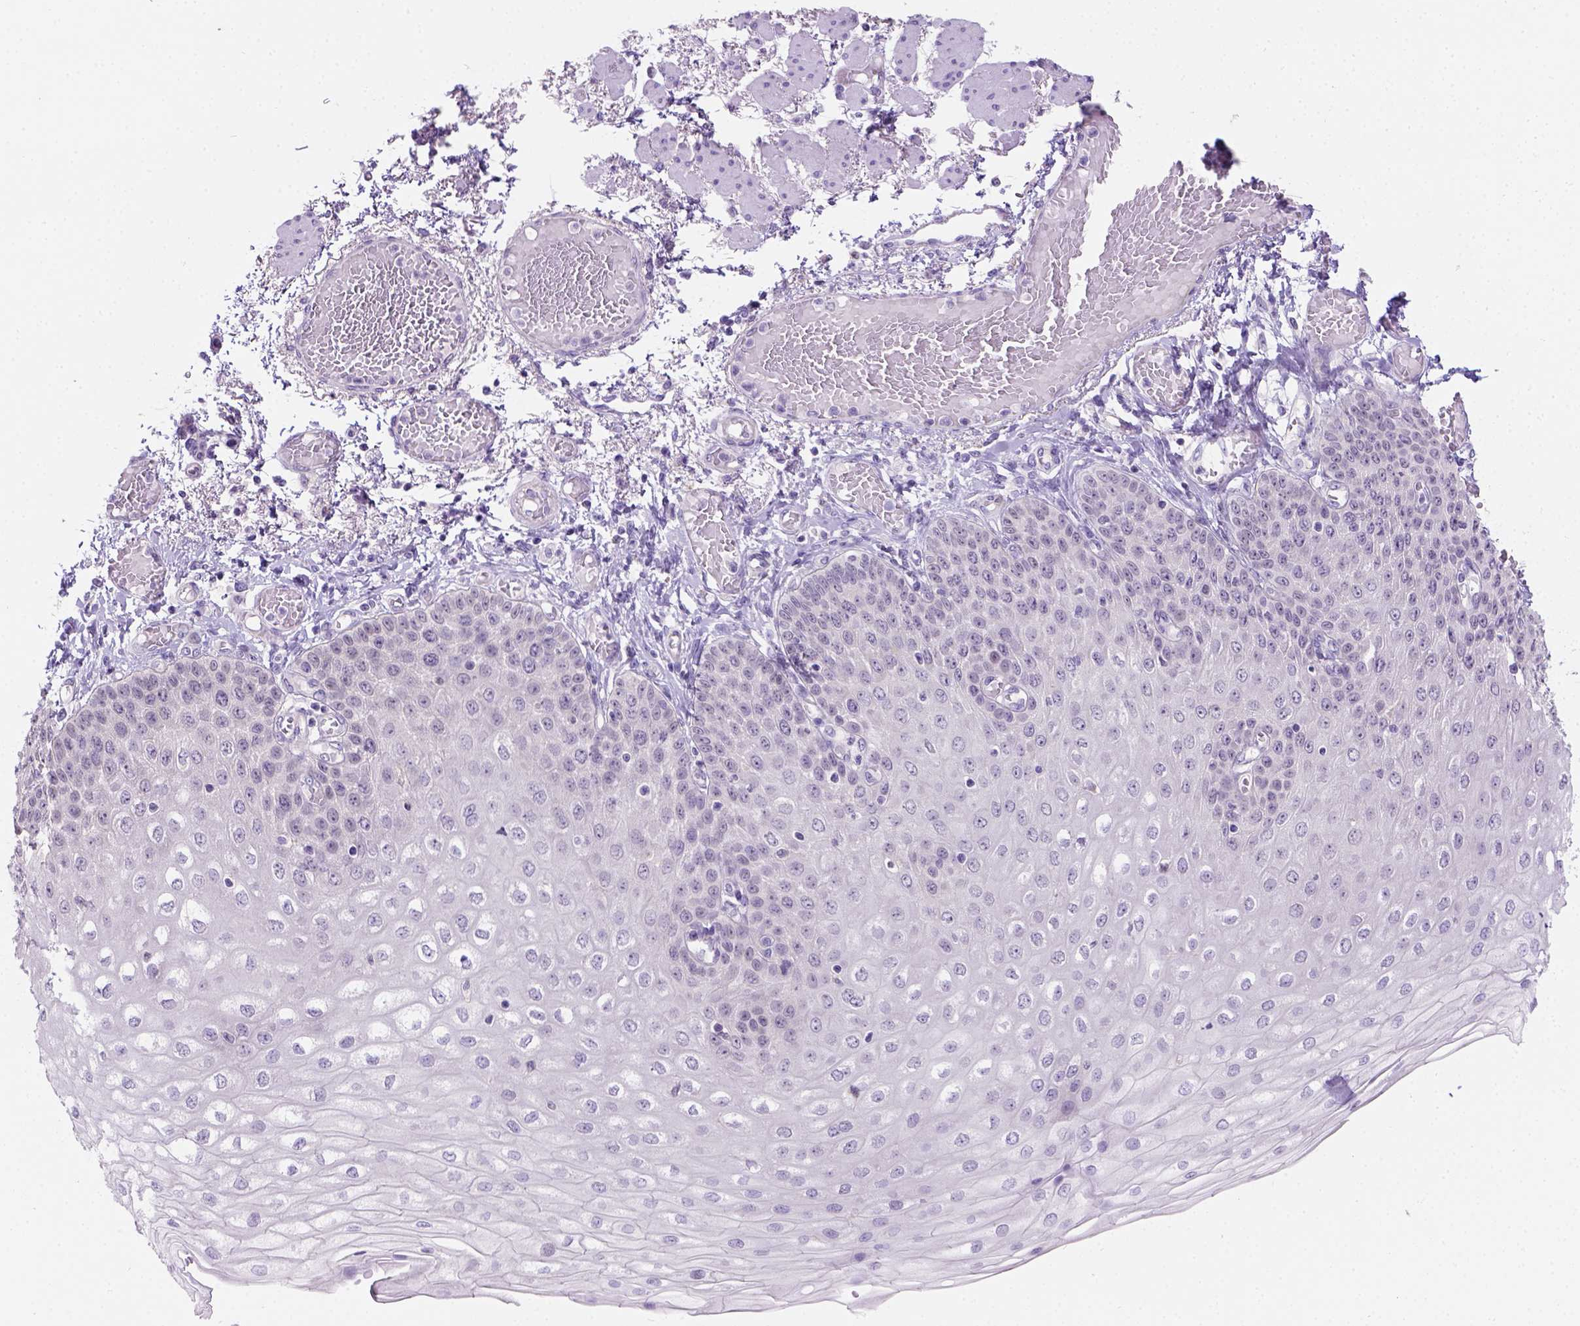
{"staining": {"intensity": "negative", "quantity": "none", "location": "none"}, "tissue": "esophagus", "cell_type": "Squamous epithelial cells", "image_type": "normal", "snomed": [{"axis": "morphology", "description": "Normal tissue, NOS"}, {"axis": "morphology", "description": "Adenocarcinoma, NOS"}, {"axis": "topography", "description": "Esophagus"}], "caption": "Immunohistochemistry micrograph of normal human esophagus stained for a protein (brown), which demonstrates no expression in squamous epithelial cells. (DAB immunohistochemistry visualized using brightfield microscopy, high magnification).", "gene": "C20orf144", "patient": {"sex": "male", "age": 81}}